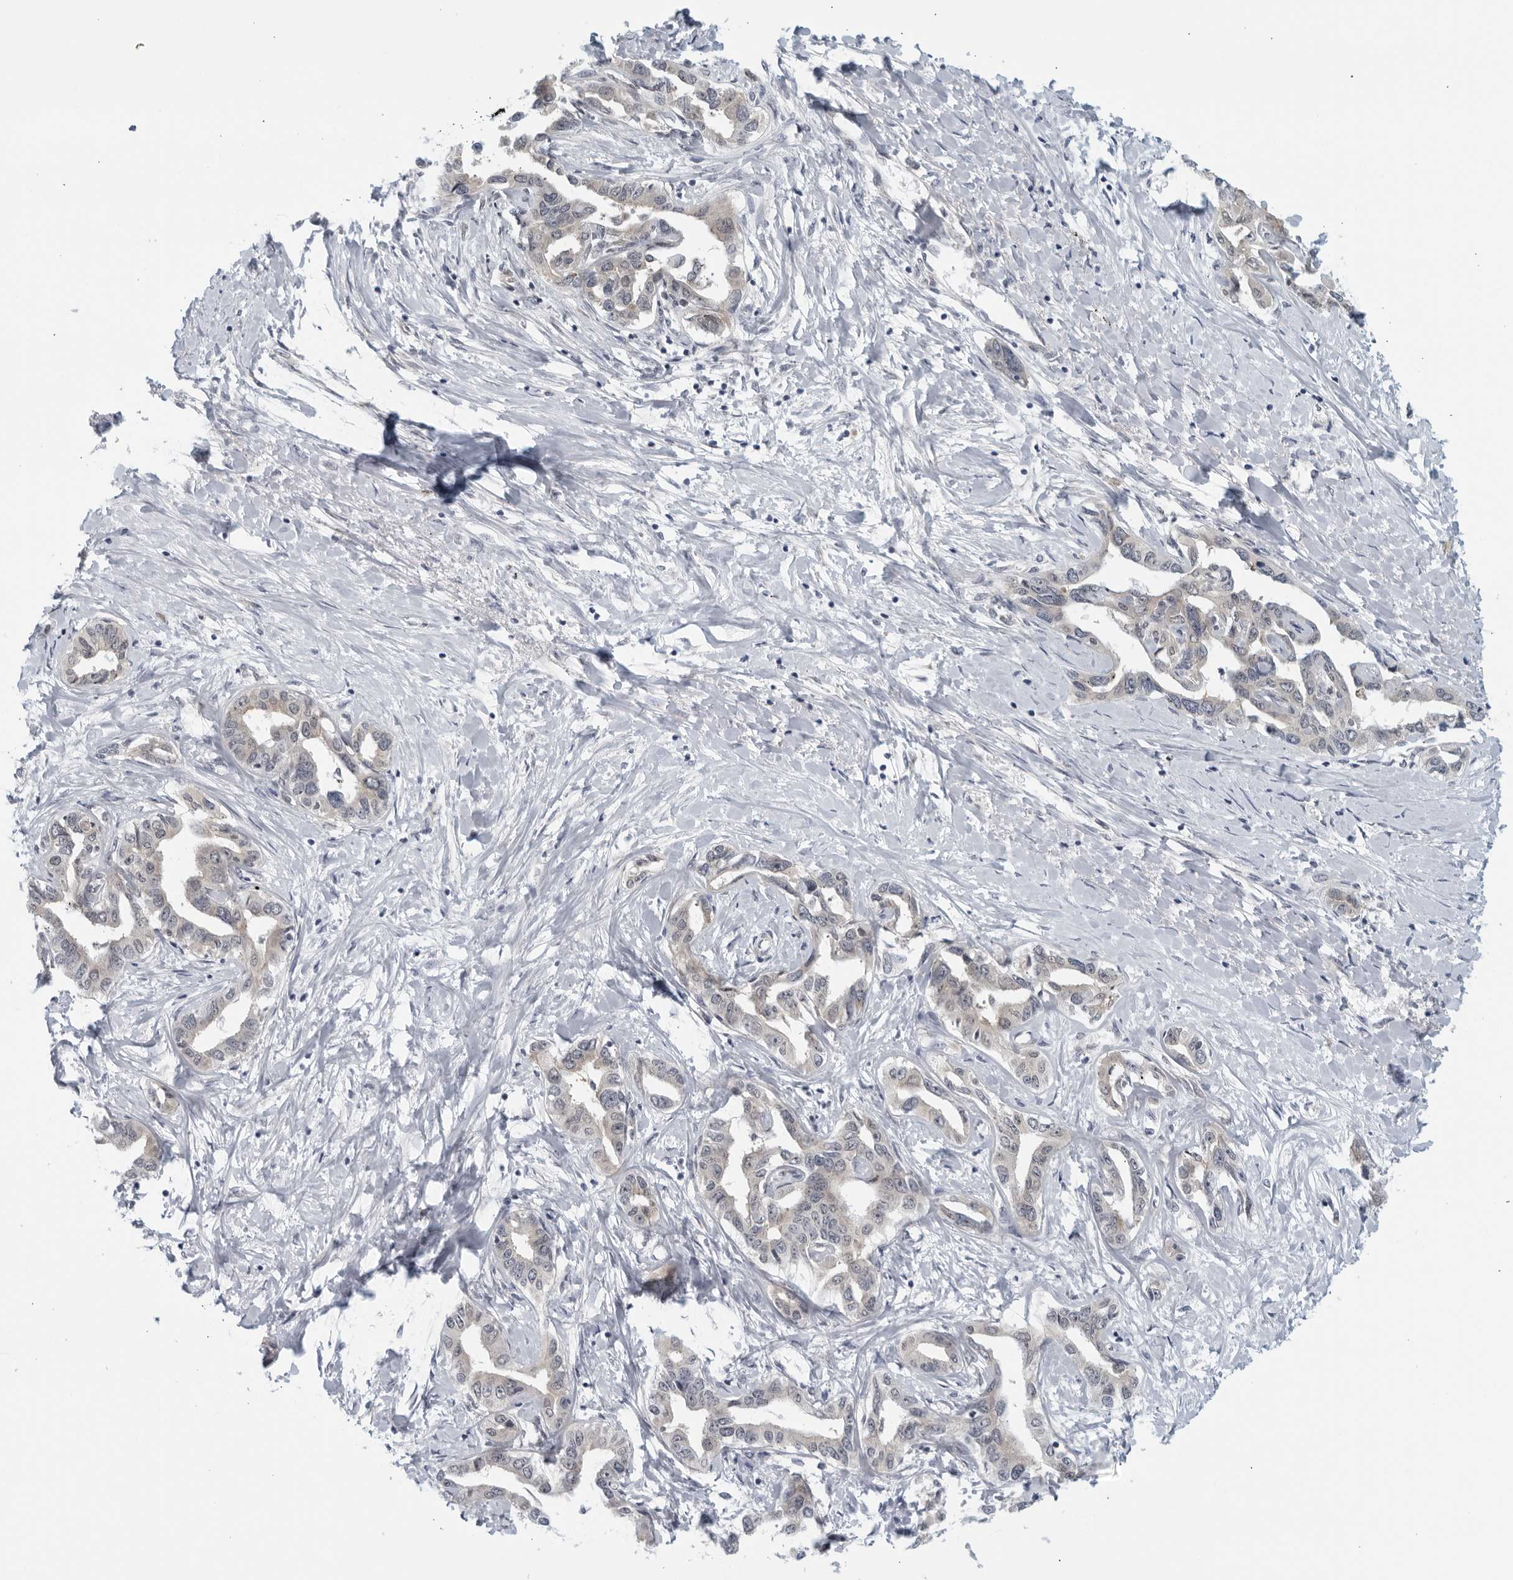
{"staining": {"intensity": "negative", "quantity": "none", "location": "none"}, "tissue": "liver cancer", "cell_type": "Tumor cells", "image_type": "cancer", "snomed": [{"axis": "morphology", "description": "Cholangiocarcinoma"}, {"axis": "topography", "description": "Liver"}], "caption": "Tumor cells show no significant staining in liver cancer.", "gene": "RC3H1", "patient": {"sex": "male", "age": 59}}